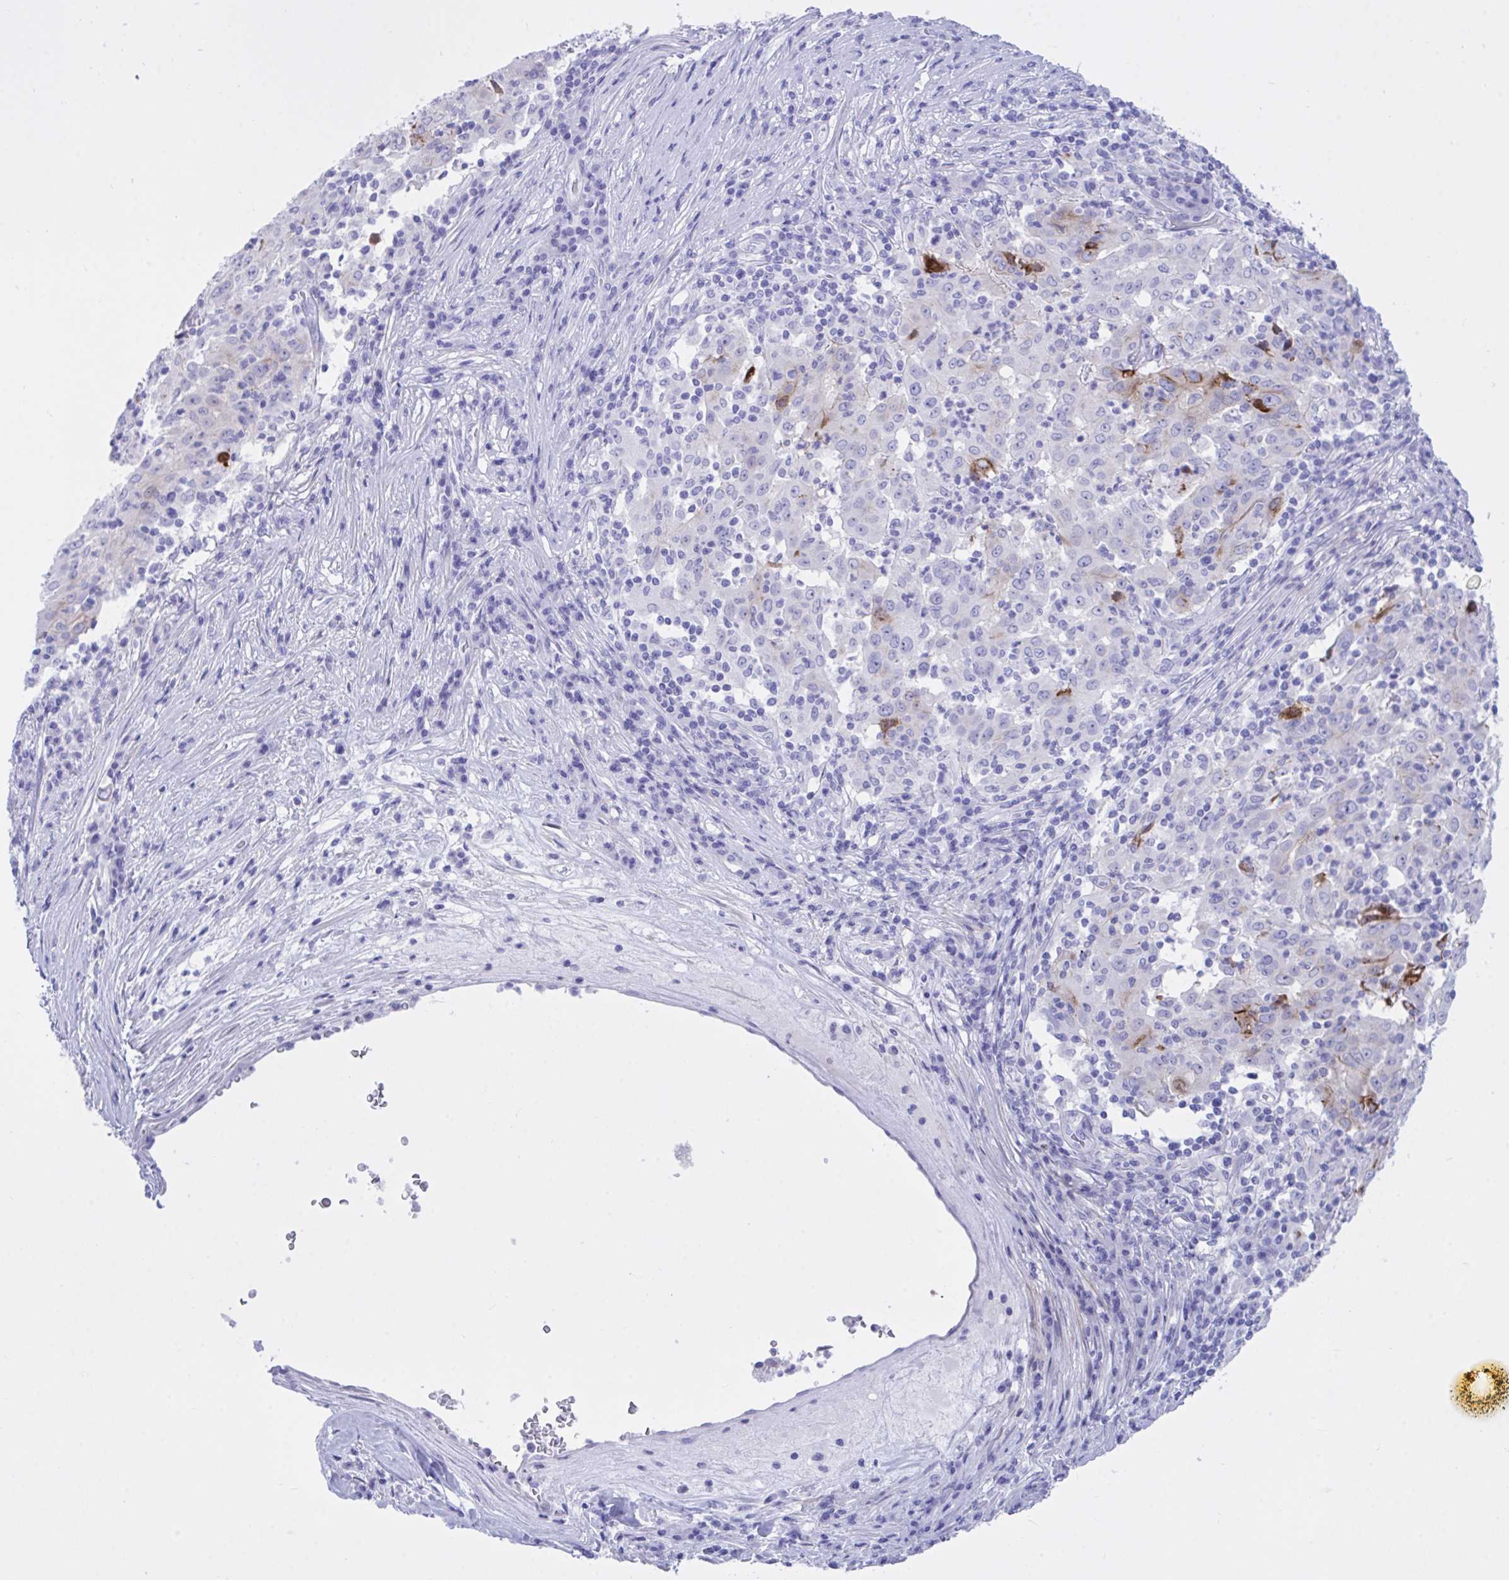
{"staining": {"intensity": "strong", "quantity": "<25%", "location": "cytoplasmic/membranous"}, "tissue": "pancreatic cancer", "cell_type": "Tumor cells", "image_type": "cancer", "snomed": [{"axis": "morphology", "description": "Adenocarcinoma, NOS"}, {"axis": "topography", "description": "Pancreas"}], "caption": "This is a photomicrograph of IHC staining of adenocarcinoma (pancreatic), which shows strong expression in the cytoplasmic/membranous of tumor cells.", "gene": "BEX5", "patient": {"sex": "male", "age": 63}}